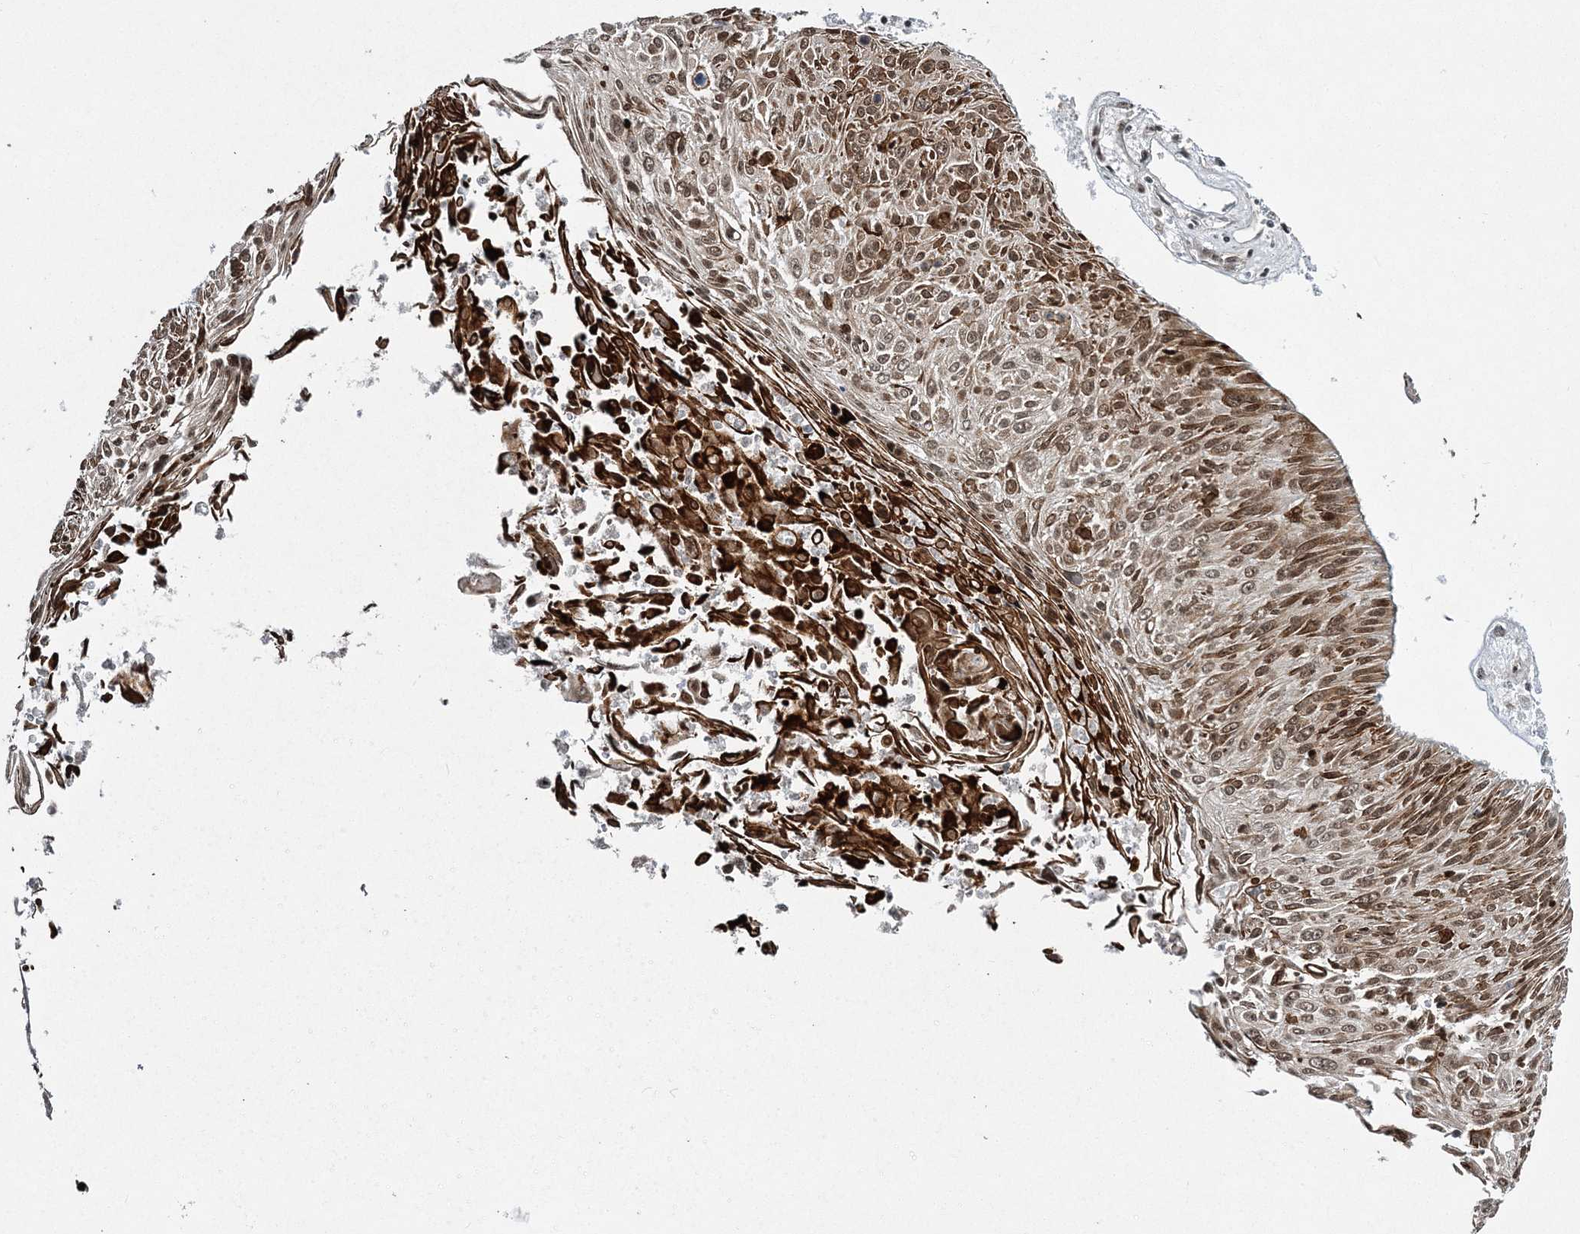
{"staining": {"intensity": "strong", "quantity": ">75%", "location": "cytoplasmic/membranous,nuclear"}, "tissue": "cervical cancer", "cell_type": "Tumor cells", "image_type": "cancer", "snomed": [{"axis": "morphology", "description": "Squamous cell carcinoma, NOS"}, {"axis": "topography", "description": "Cervix"}], "caption": "Cervical cancer (squamous cell carcinoma) stained with a brown dye shows strong cytoplasmic/membranous and nuclear positive staining in approximately >75% of tumor cells.", "gene": "CWC22", "patient": {"sex": "female", "age": 51}}